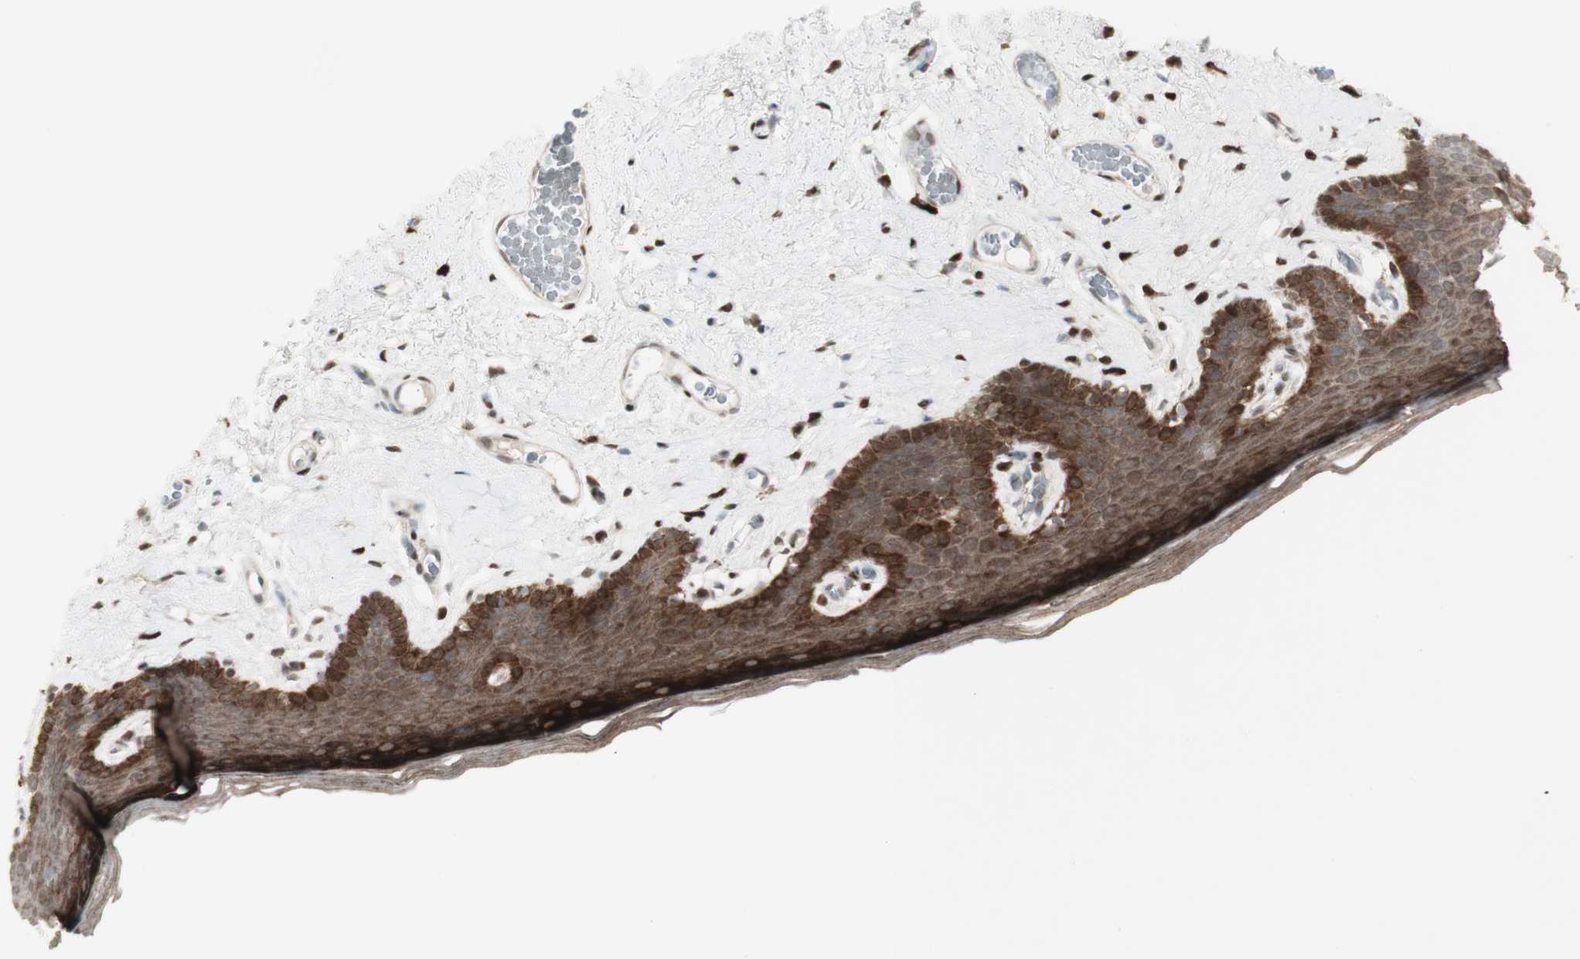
{"staining": {"intensity": "strong", "quantity": ">75%", "location": "cytoplasmic/membranous"}, "tissue": "skin", "cell_type": "Epidermal cells", "image_type": "normal", "snomed": [{"axis": "morphology", "description": "Normal tissue, NOS"}, {"axis": "topography", "description": "Vulva"}], "caption": "Brown immunohistochemical staining in normal human skin exhibits strong cytoplasmic/membranous expression in about >75% of epidermal cells.", "gene": "C1orf116", "patient": {"sex": "female", "age": 54}}